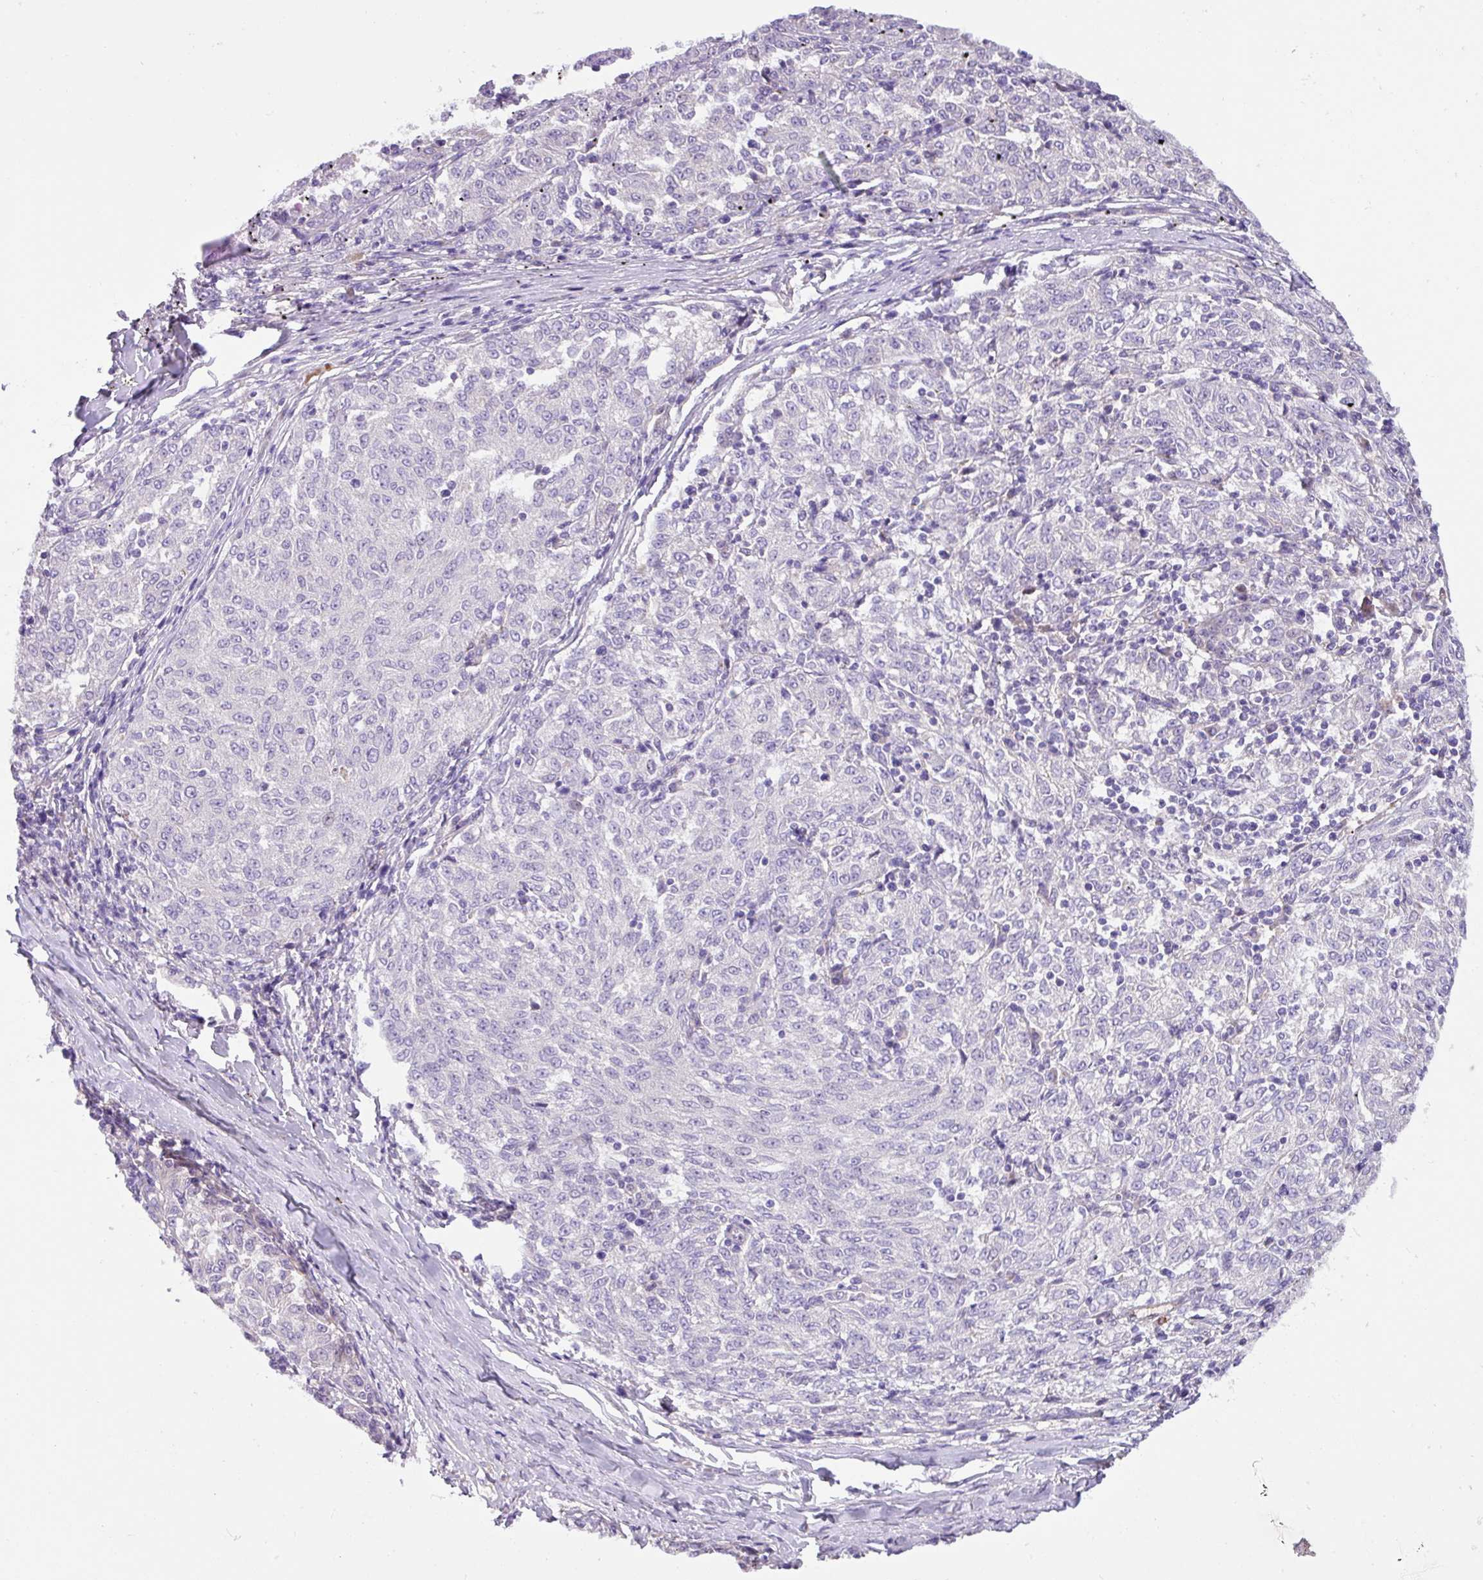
{"staining": {"intensity": "negative", "quantity": "none", "location": "none"}, "tissue": "melanoma", "cell_type": "Tumor cells", "image_type": "cancer", "snomed": [{"axis": "morphology", "description": "Malignant melanoma, NOS"}, {"axis": "topography", "description": "Skin"}], "caption": "This is a micrograph of IHC staining of malignant melanoma, which shows no positivity in tumor cells.", "gene": "CRISP3", "patient": {"sex": "female", "age": 72}}